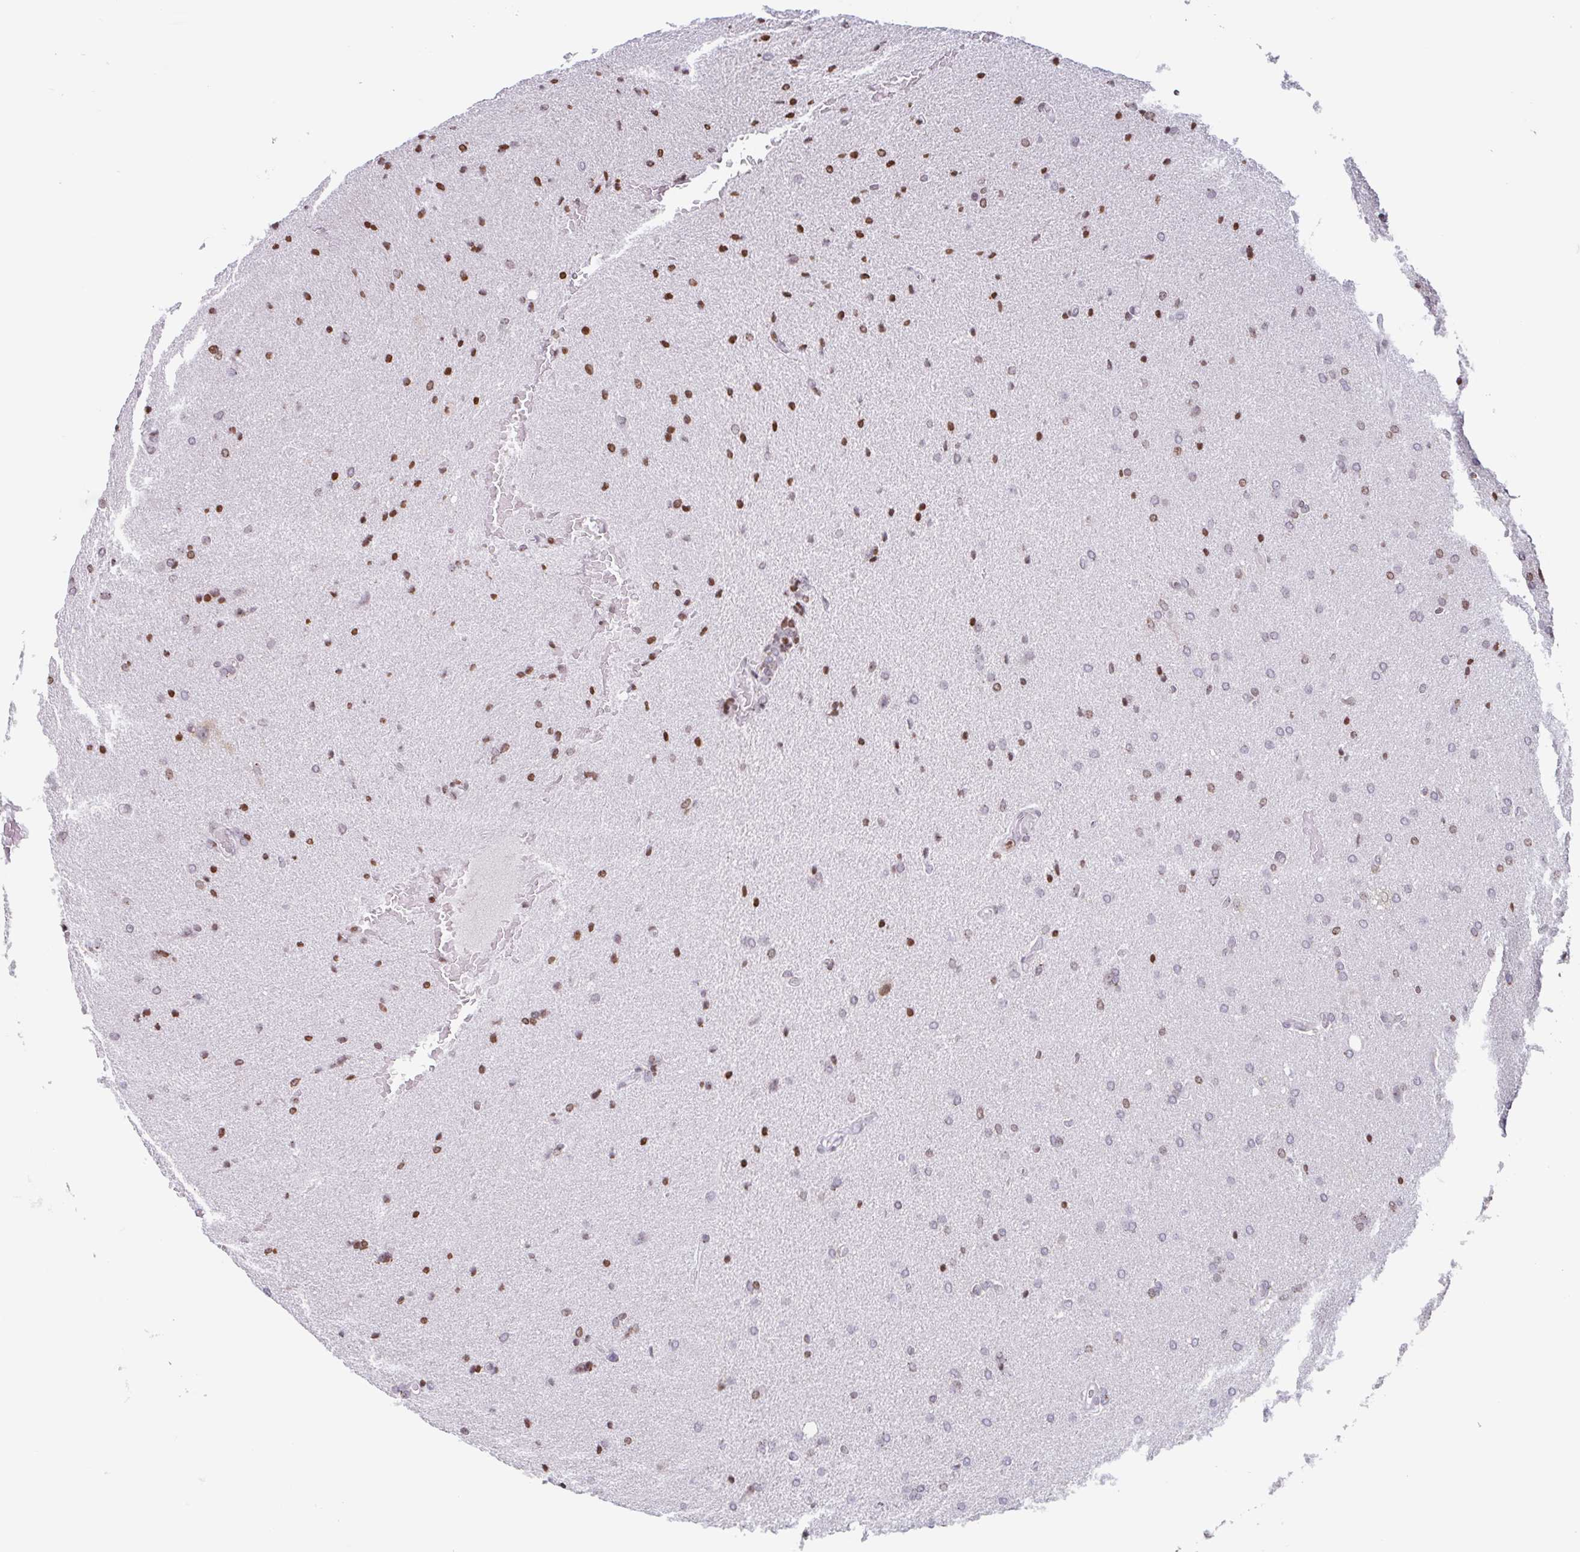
{"staining": {"intensity": "weak", "quantity": "25%-75%", "location": "nuclear"}, "tissue": "glioma", "cell_type": "Tumor cells", "image_type": "cancer", "snomed": [{"axis": "morphology", "description": "Glioma, malignant, High grade"}, {"axis": "topography", "description": "Brain"}], "caption": "This is a histology image of immunohistochemistry (IHC) staining of high-grade glioma (malignant), which shows weak expression in the nuclear of tumor cells.", "gene": "NOL6", "patient": {"sex": "male", "age": 56}}